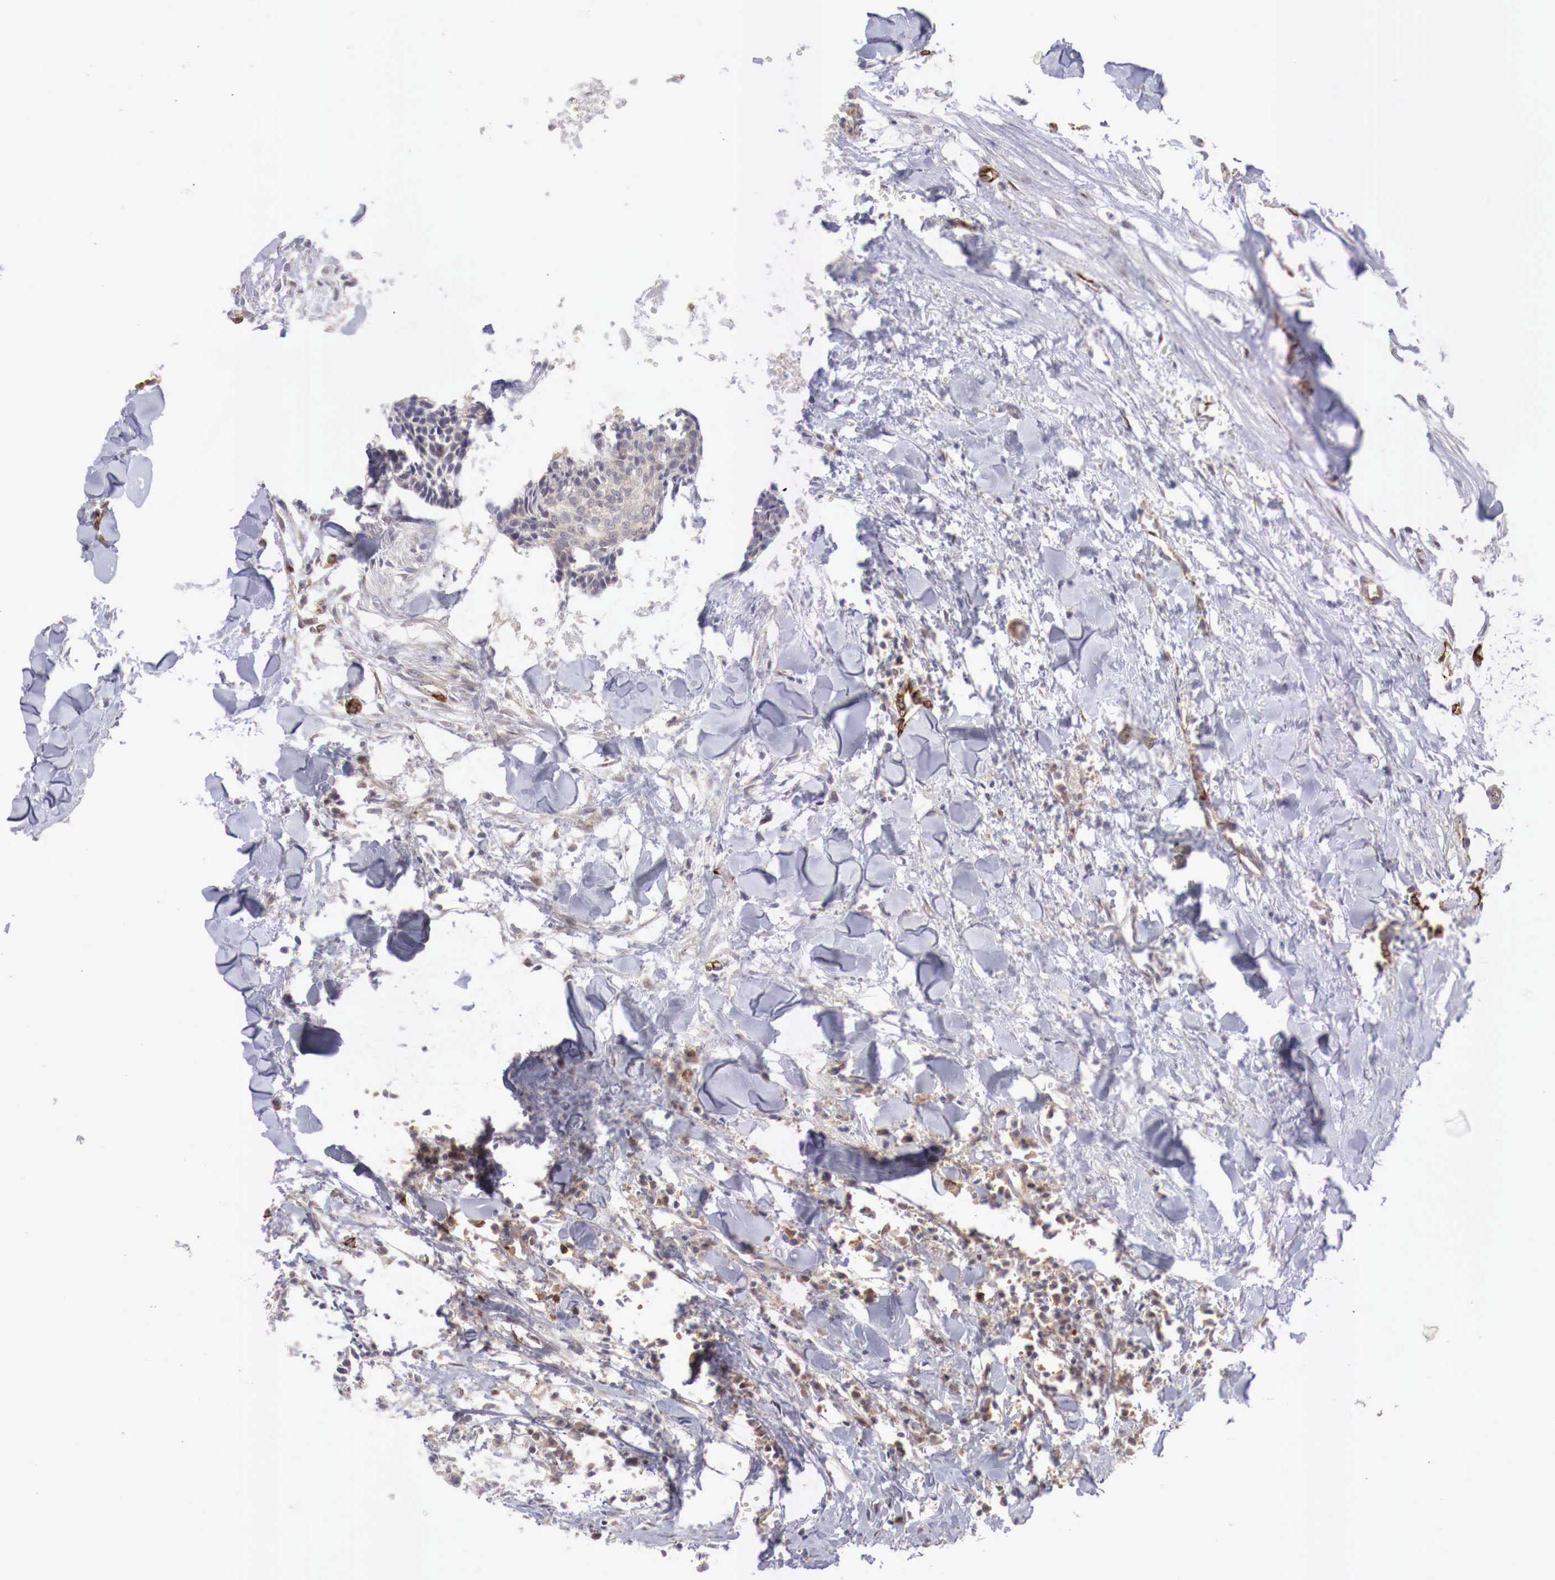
{"staining": {"intensity": "negative", "quantity": "none", "location": "none"}, "tissue": "head and neck cancer", "cell_type": "Tumor cells", "image_type": "cancer", "snomed": [{"axis": "morphology", "description": "Squamous cell carcinoma, NOS"}, {"axis": "topography", "description": "Salivary gland"}, {"axis": "topography", "description": "Head-Neck"}], "caption": "The micrograph exhibits no significant positivity in tumor cells of head and neck squamous cell carcinoma. (DAB IHC, high magnification).", "gene": "WT1", "patient": {"sex": "male", "age": 70}}